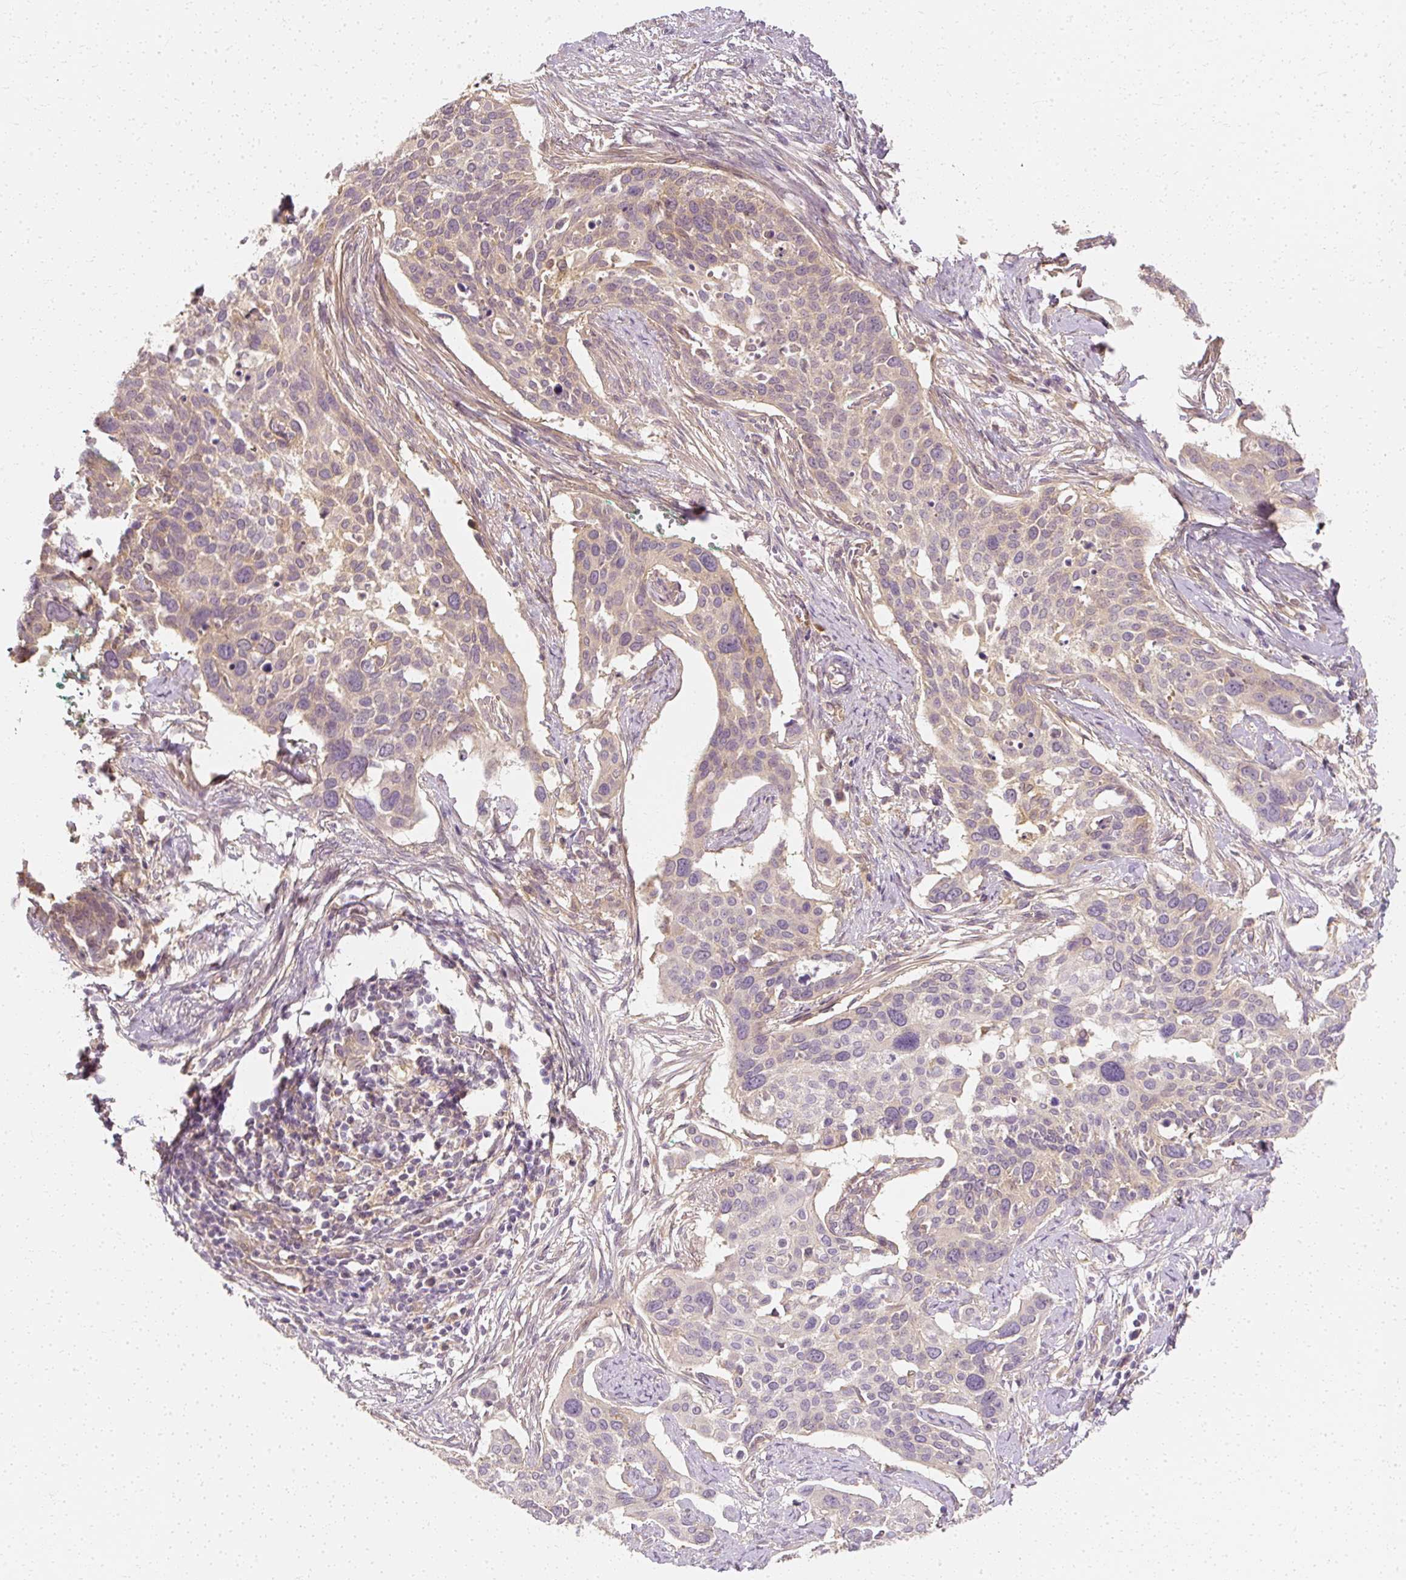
{"staining": {"intensity": "weak", "quantity": "25%-75%", "location": "cytoplasmic/membranous"}, "tissue": "cervical cancer", "cell_type": "Tumor cells", "image_type": "cancer", "snomed": [{"axis": "morphology", "description": "Squamous cell carcinoma, NOS"}, {"axis": "topography", "description": "Cervix"}], "caption": "Human squamous cell carcinoma (cervical) stained for a protein (brown) demonstrates weak cytoplasmic/membranous positive positivity in about 25%-75% of tumor cells.", "gene": "GNAQ", "patient": {"sex": "female", "age": 44}}